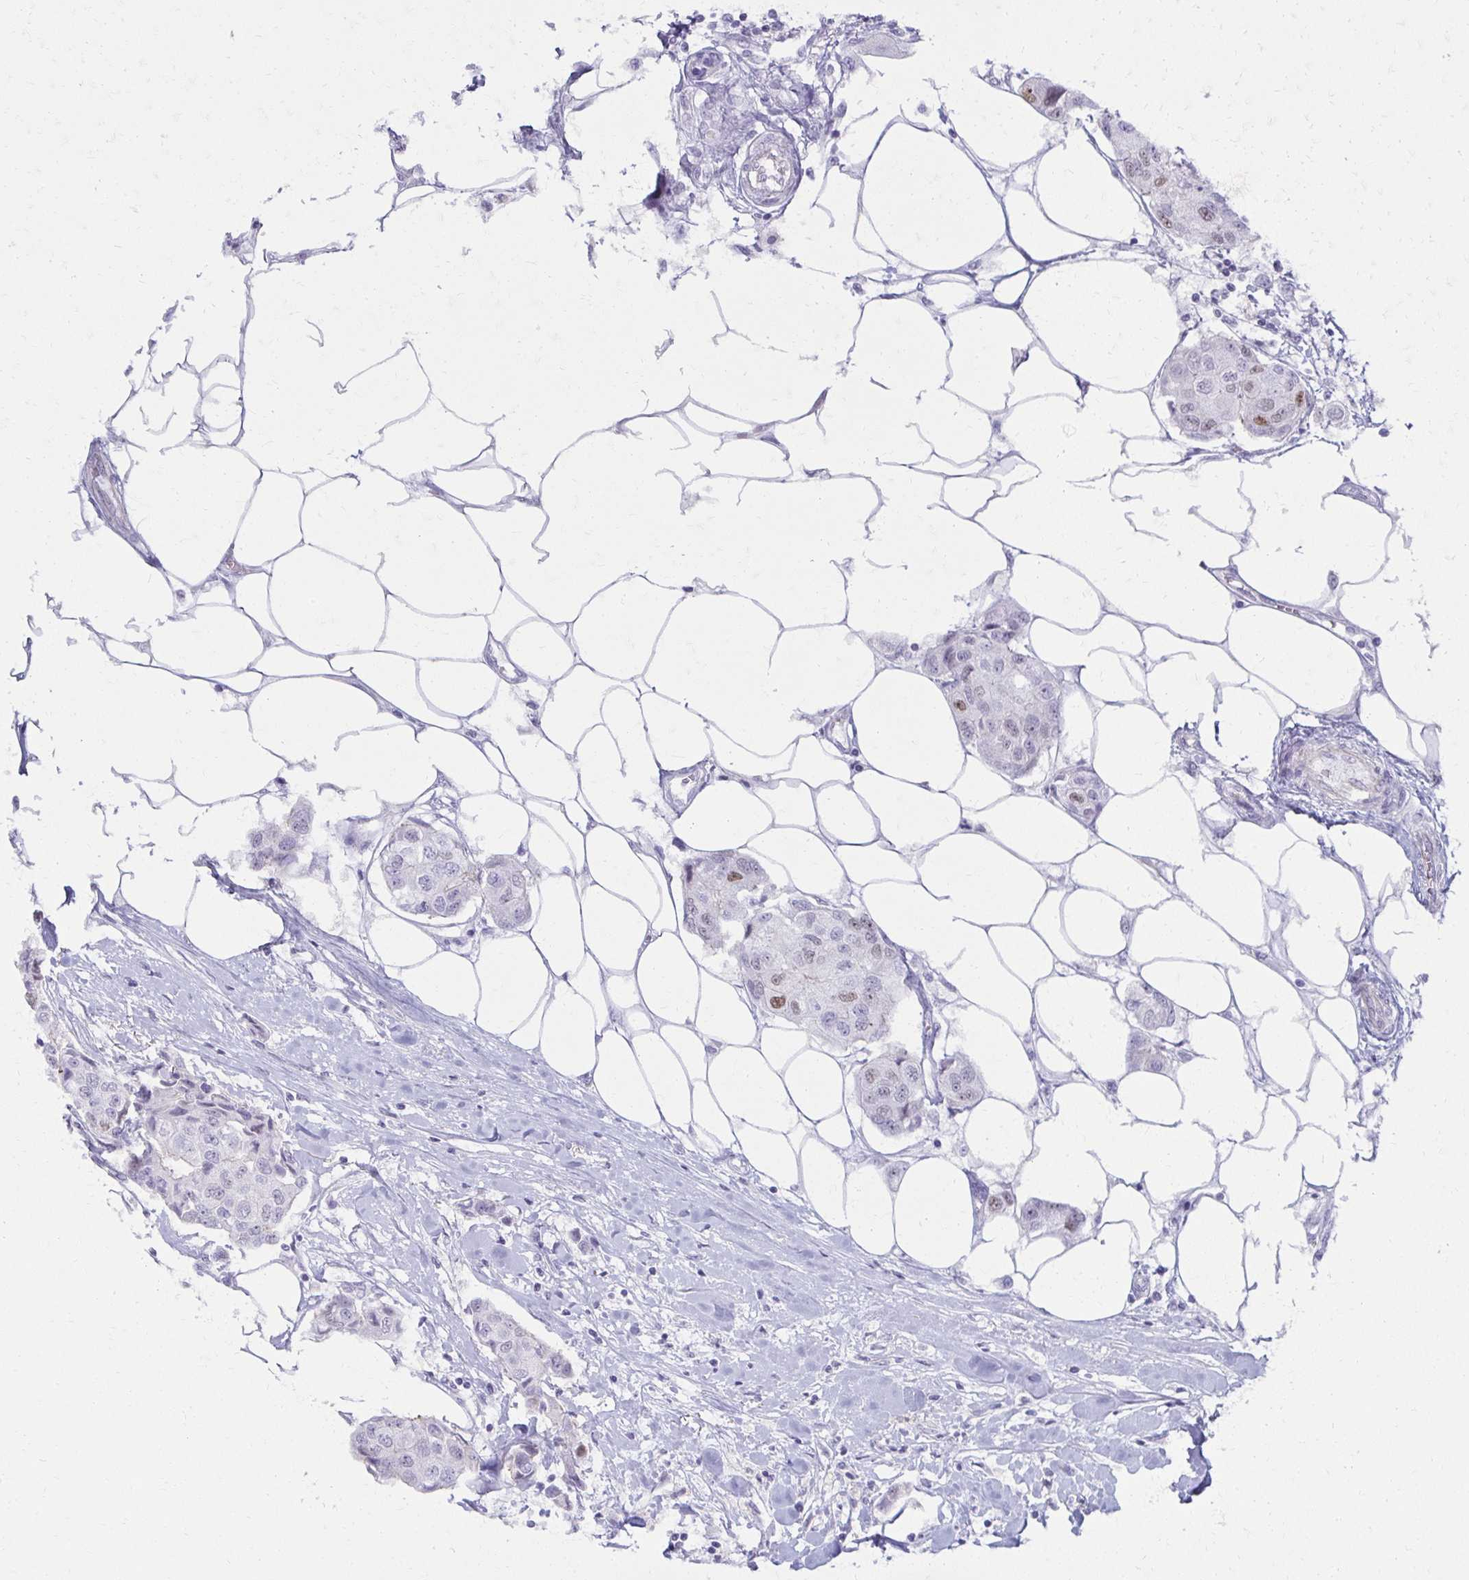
{"staining": {"intensity": "weak", "quantity": "<25%", "location": "nuclear"}, "tissue": "breast cancer", "cell_type": "Tumor cells", "image_type": "cancer", "snomed": [{"axis": "morphology", "description": "Duct carcinoma"}, {"axis": "topography", "description": "Breast"}, {"axis": "topography", "description": "Lymph node"}], "caption": "Immunohistochemical staining of human invasive ductal carcinoma (breast) exhibits no significant positivity in tumor cells.", "gene": "MORC4", "patient": {"sex": "female", "age": 80}}